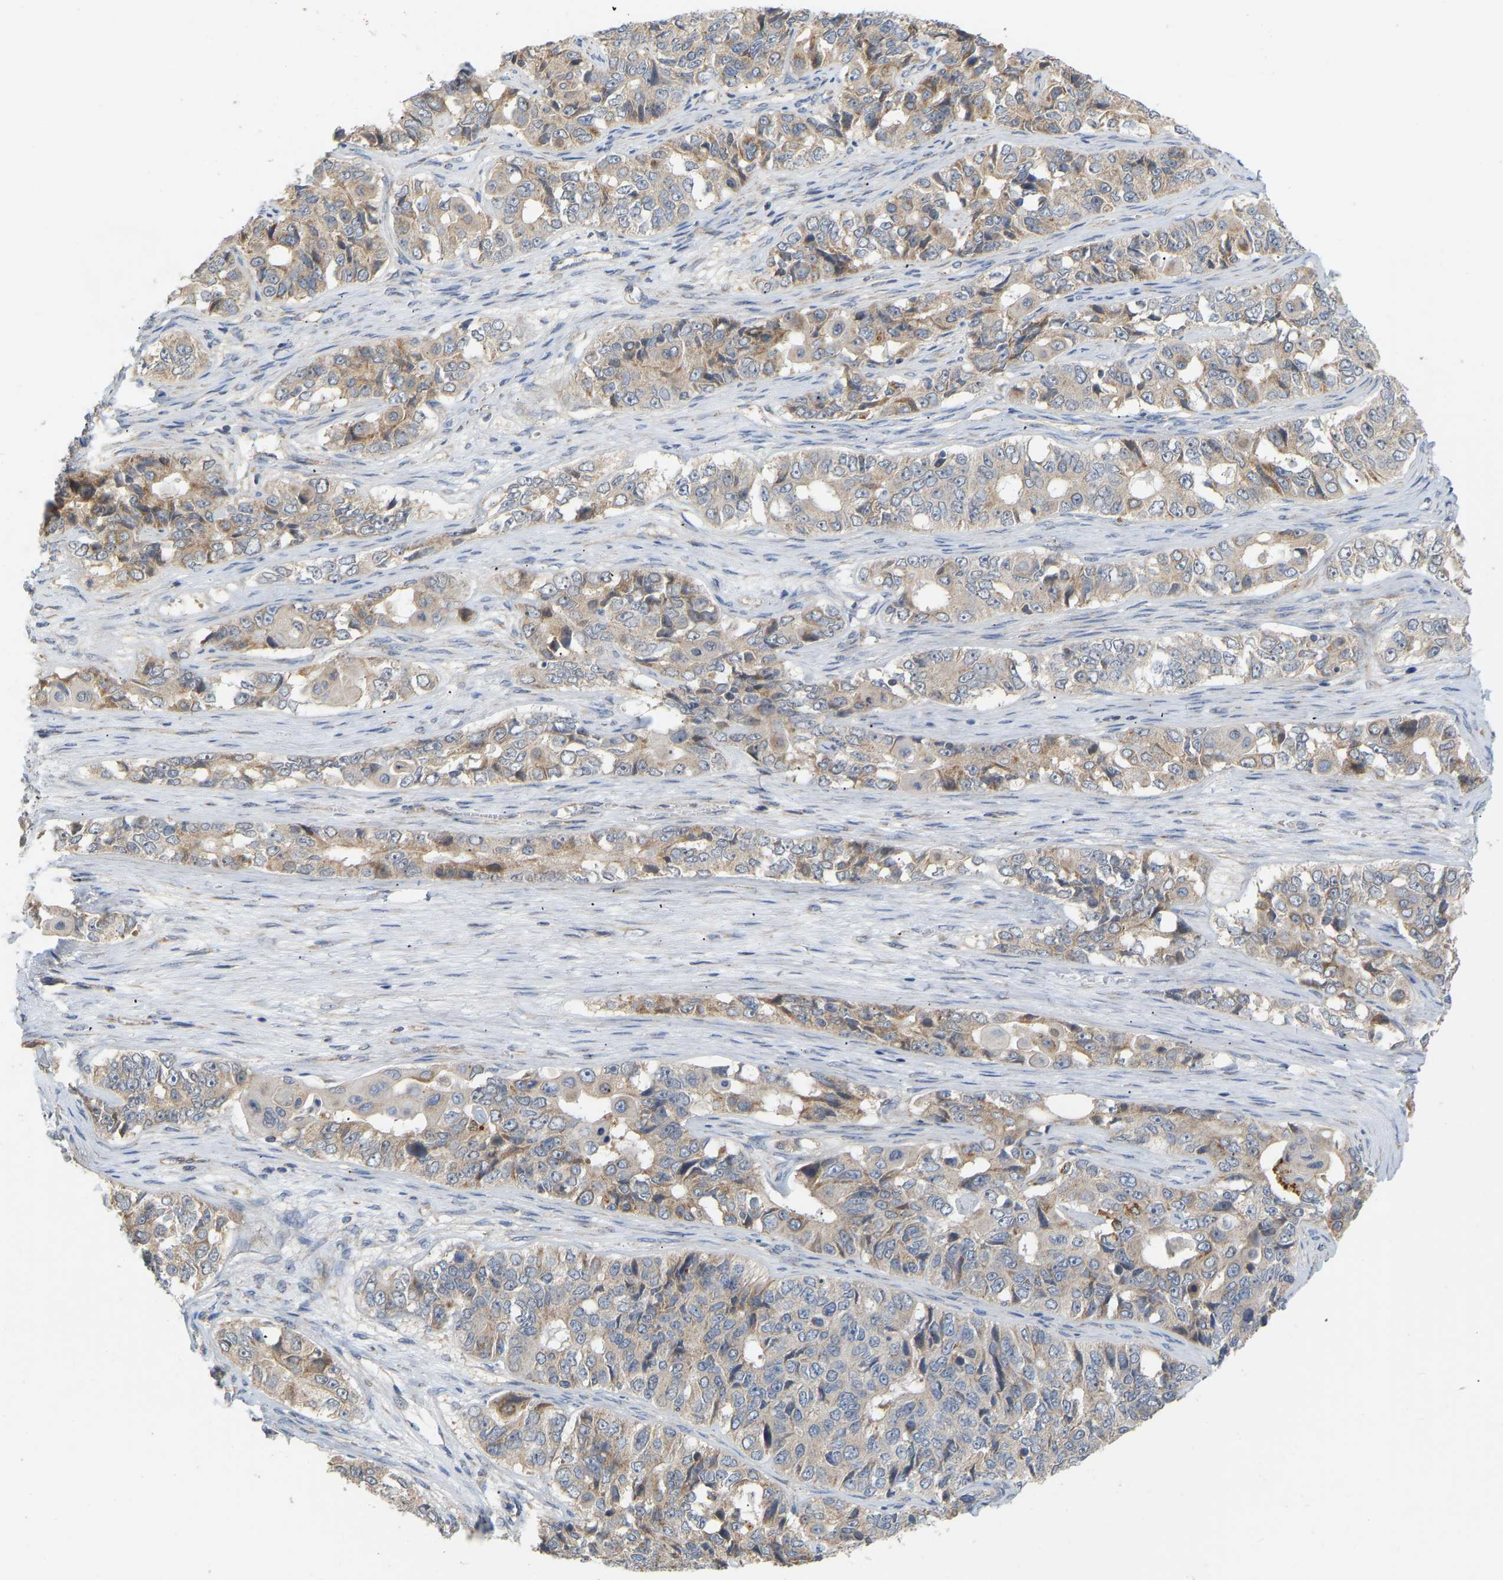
{"staining": {"intensity": "weak", "quantity": "25%-75%", "location": "cytoplasmic/membranous"}, "tissue": "ovarian cancer", "cell_type": "Tumor cells", "image_type": "cancer", "snomed": [{"axis": "morphology", "description": "Carcinoma, endometroid"}, {"axis": "topography", "description": "Ovary"}], "caption": "Ovarian cancer (endometroid carcinoma) stained for a protein demonstrates weak cytoplasmic/membranous positivity in tumor cells.", "gene": "HACD2", "patient": {"sex": "female", "age": 51}}